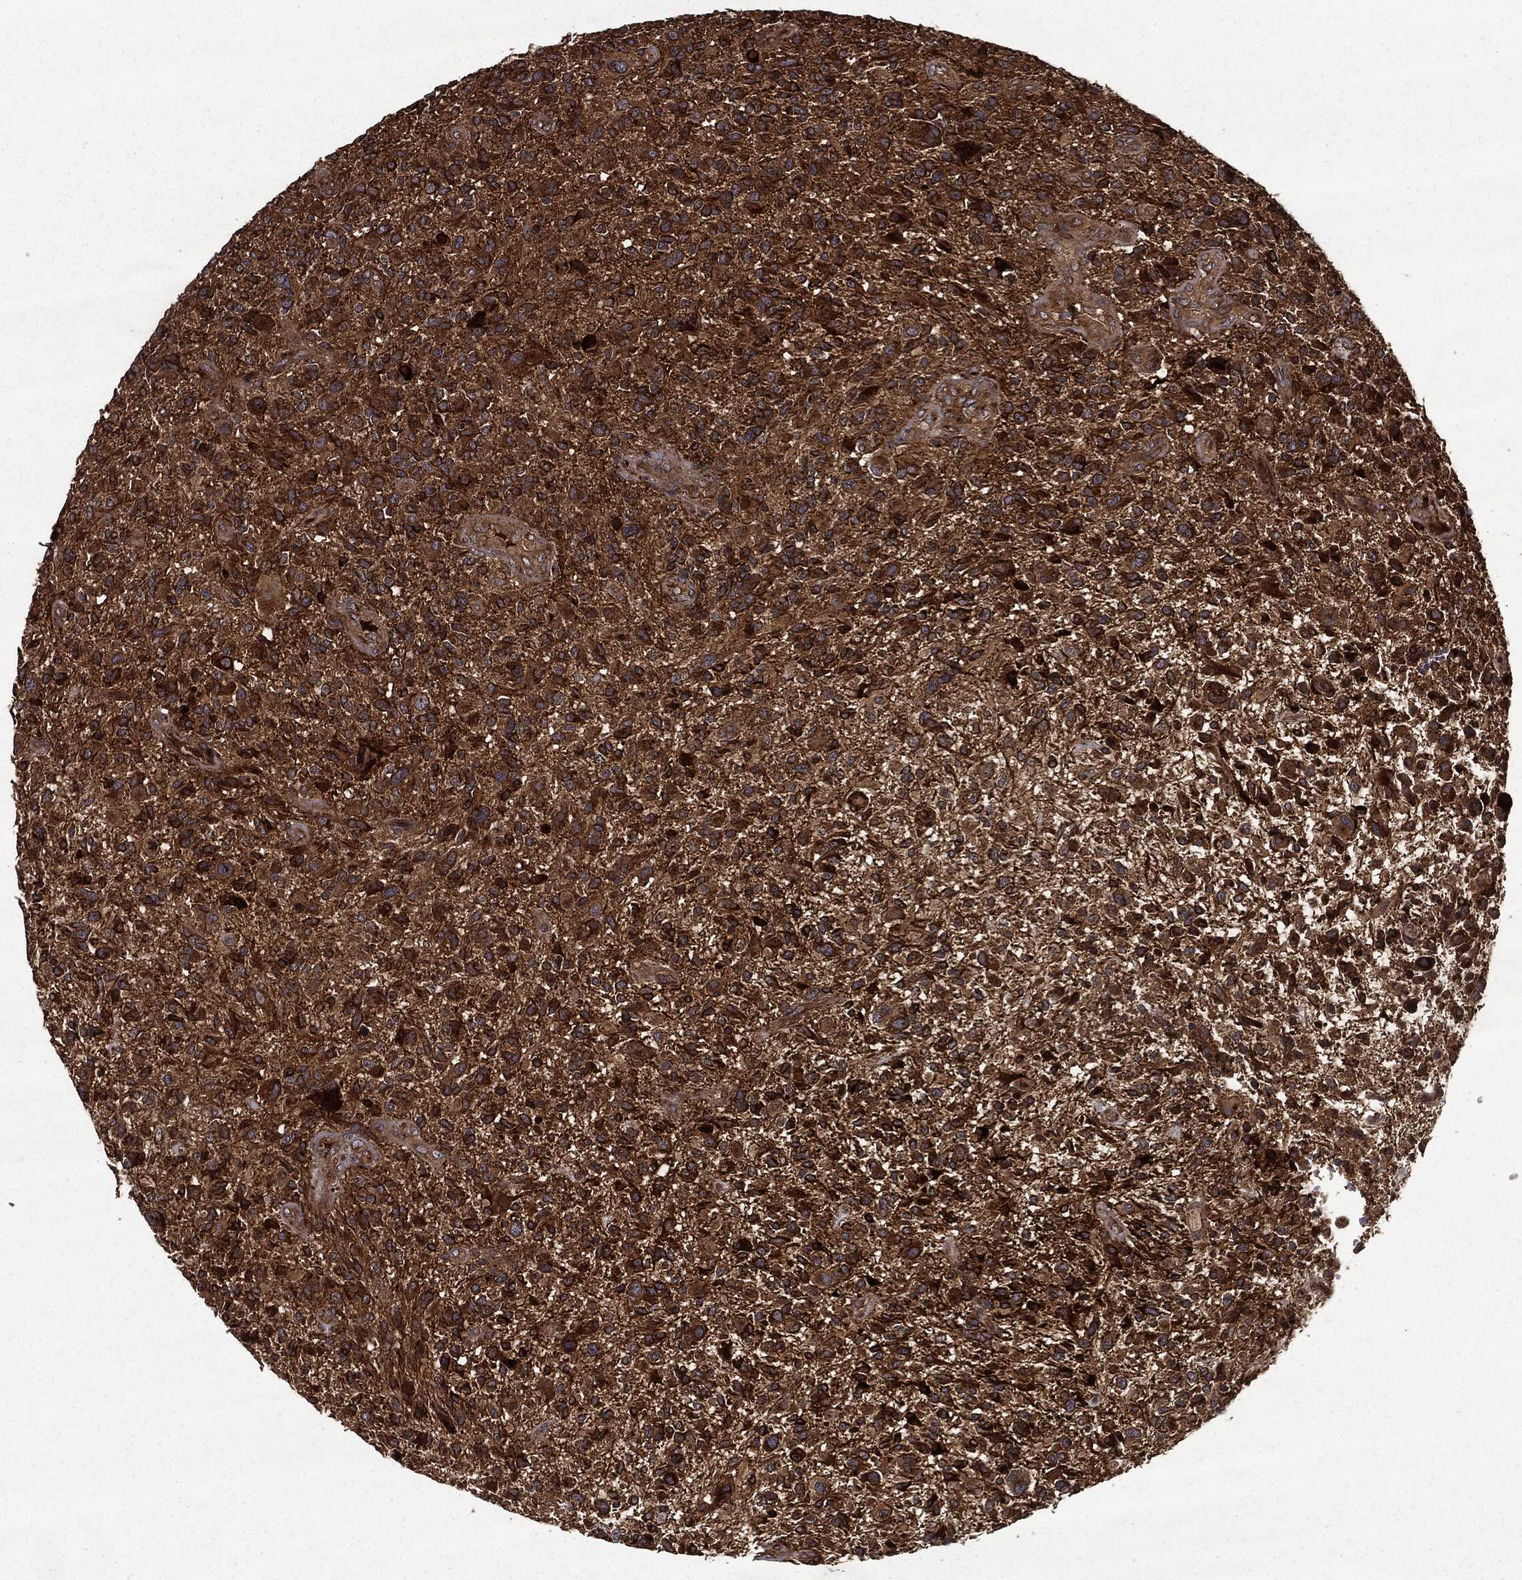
{"staining": {"intensity": "moderate", "quantity": ">75%", "location": "cytoplasmic/membranous"}, "tissue": "glioma", "cell_type": "Tumor cells", "image_type": "cancer", "snomed": [{"axis": "morphology", "description": "Glioma, malignant, High grade"}, {"axis": "topography", "description": "Brain"}], "caption": "This micrograph exhibits immunohistochemistry (IHC) staining of human high-grade glioma (malignant), with medium moderate cytoplasmic/membranous positivity in approximately >75% of tumor cells.", "gene": "HTT", "patient": {"sex": "male", "age": 47}}